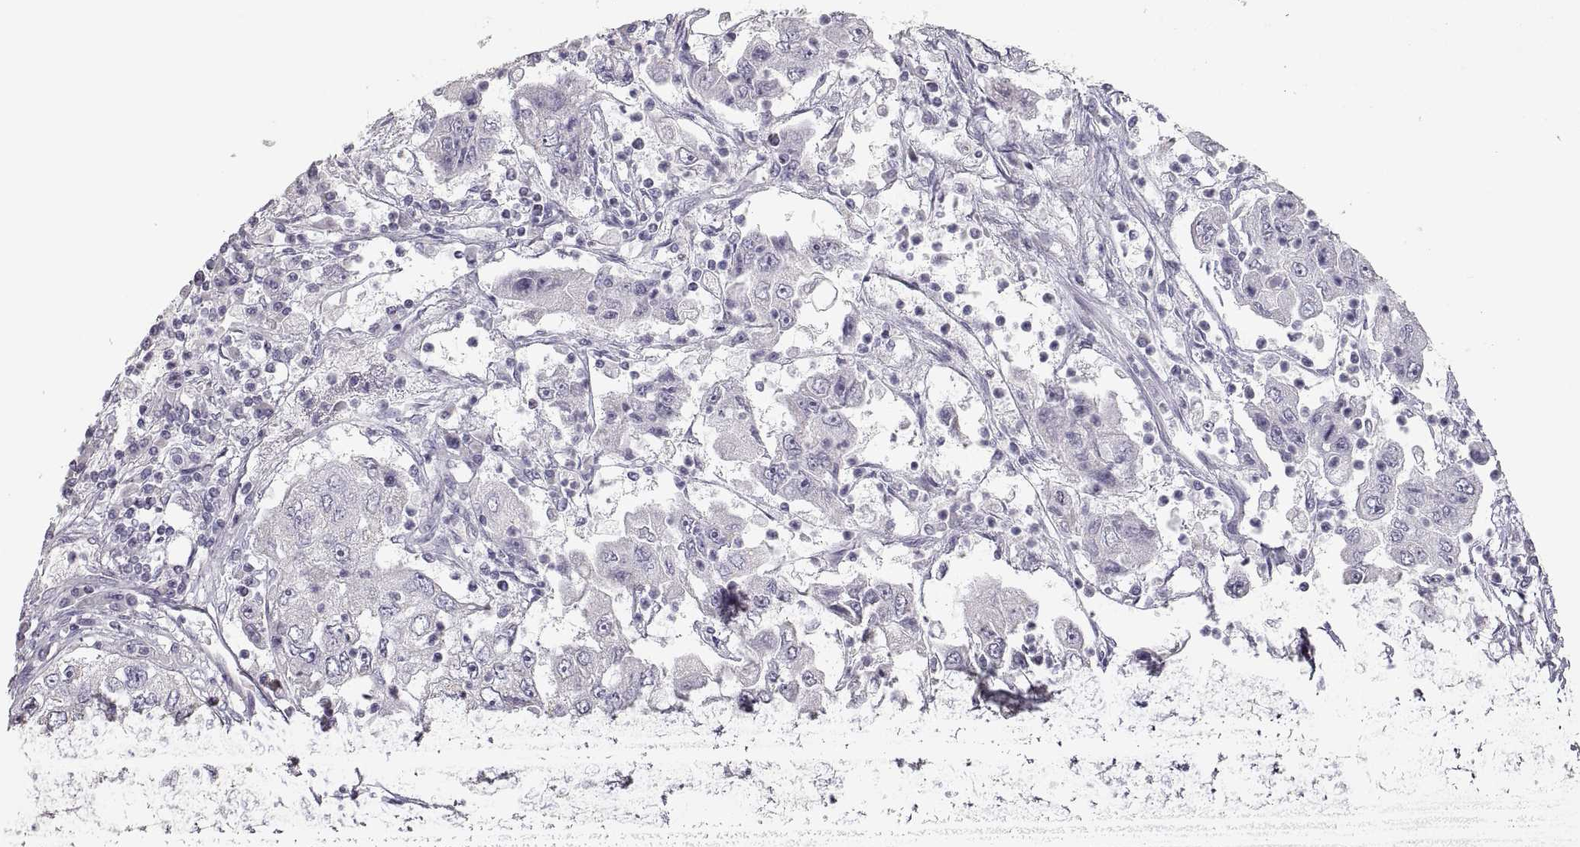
{"staining": {"intensity": "negative", "quantity": "none", "location": "none"}, "tissue": "cervical cancer", "cell_type": "Tumor cells", "image_type": "cancer", "snomed": [{"axis": "morphology", "description": "Squamous cell carcinoma, NOS"}, {"axis": "topography", "description": "Cervix"}], "caption": "High magnification brightfield microscopy of cervical squamous cell carcinoma stained with DAB (3,3'-diaminobenzidine) (brown) and counterstained with hematoxylin (blue): tumor cells show no significant staining.", "gene": "ZP3", "patient": {"sex": "female", "age": 36}}